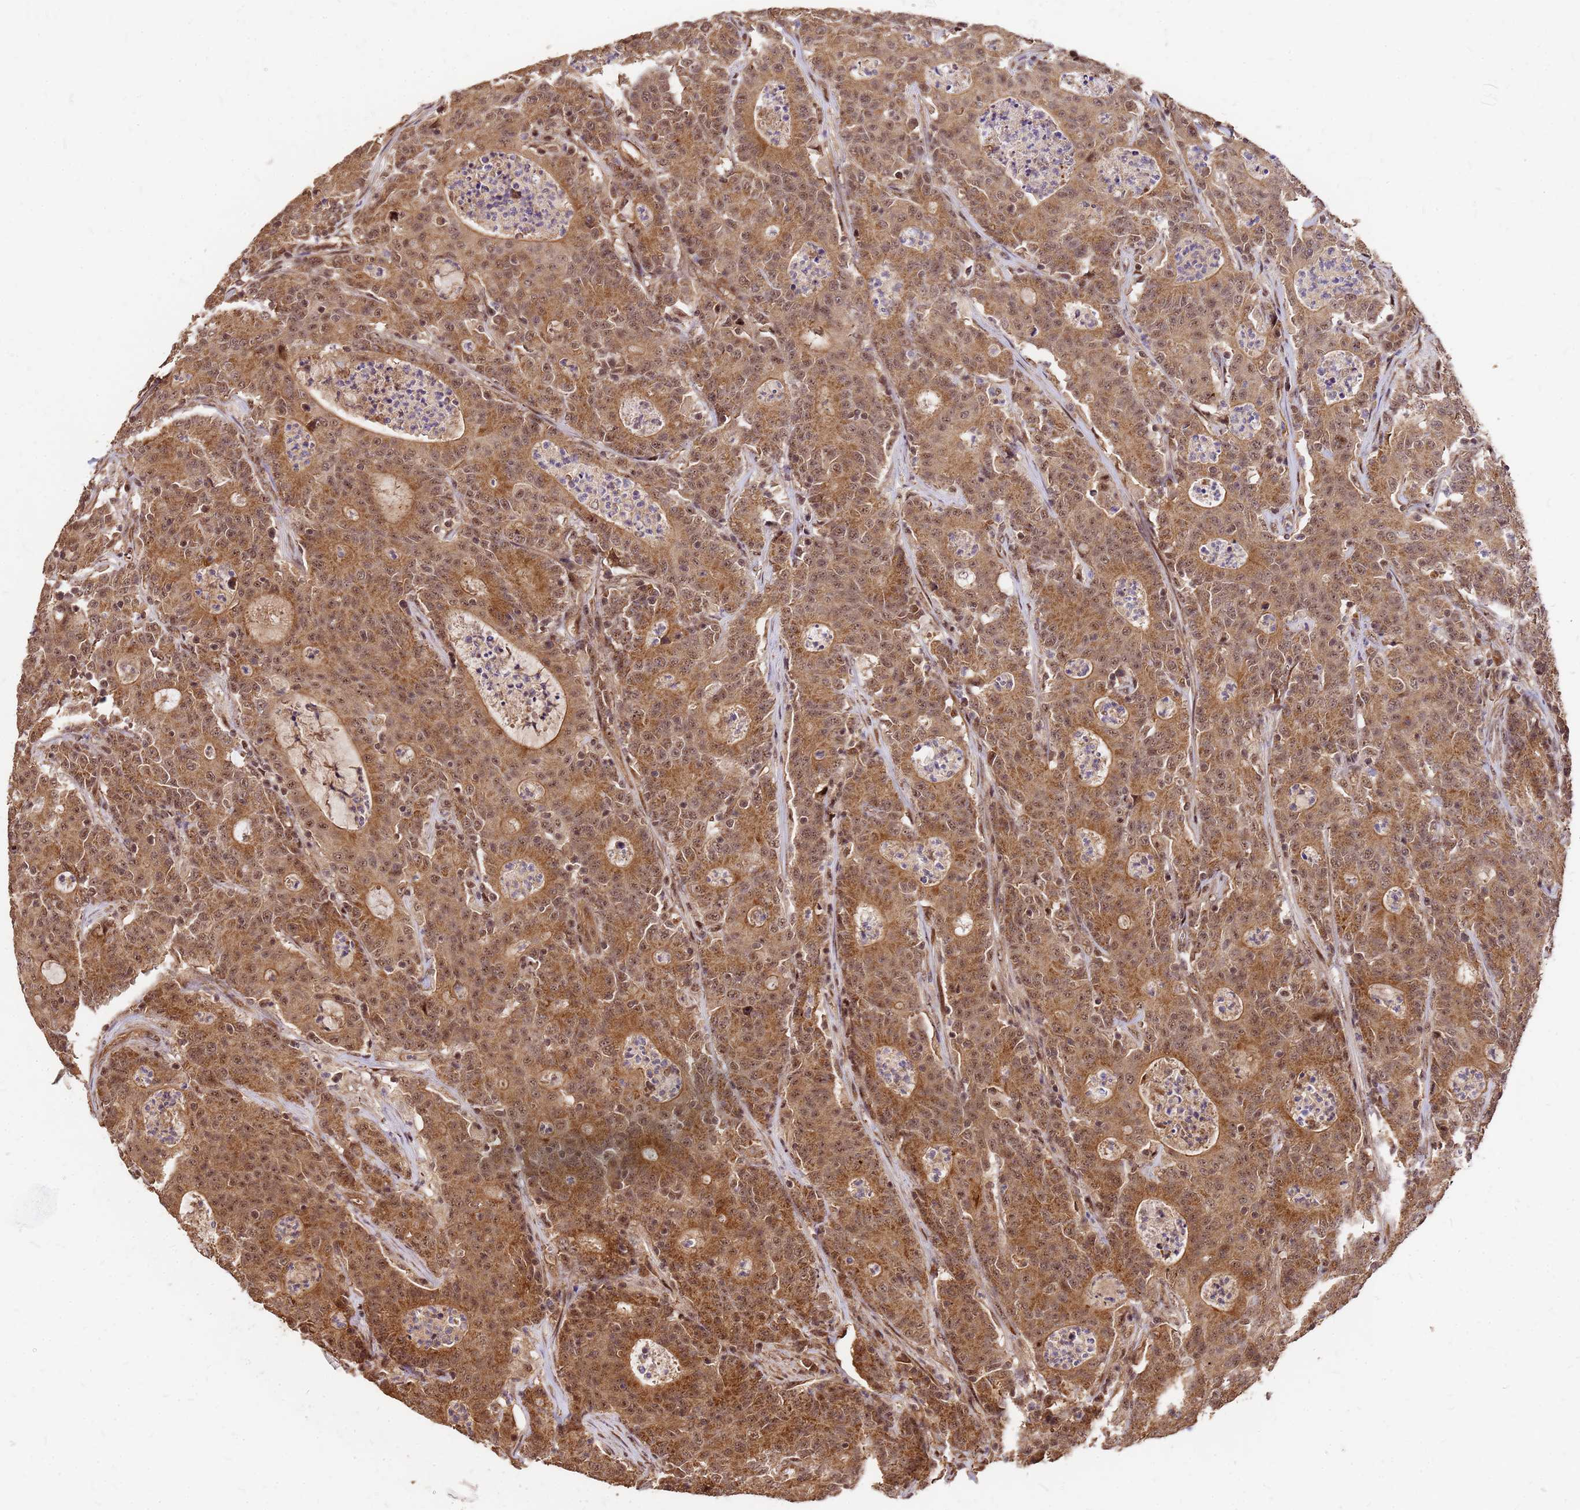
{"staining": {"intensity": "moderate", "quantity": ">75%", "location": "cytoplasmic/membranous,nuclear"}, "tissue": "colorectal cancer", "cell_type": "Tumor cells", "image_type": "cancer", "snomed": [{"axis": "morphology", "description": "Adenocarcinoma, NOS"}, {"axis": "topography", "description": "Colon"}], "caption": "DAB (3,3'-diaminobenzidine) immunohistochemical staining of colorectal cancer (adenocarcinoma) shows moderate cytoplasmic/membranous and nuclear protein expression in about >75% of tumor cells. The protein of interest is stained brown, and the nuclei are stained in blue (DAB IHC with brightfield microscopy, high magnification).", "gene": "GPATCH8", "patient": {"sex": "male", "age": 83}}